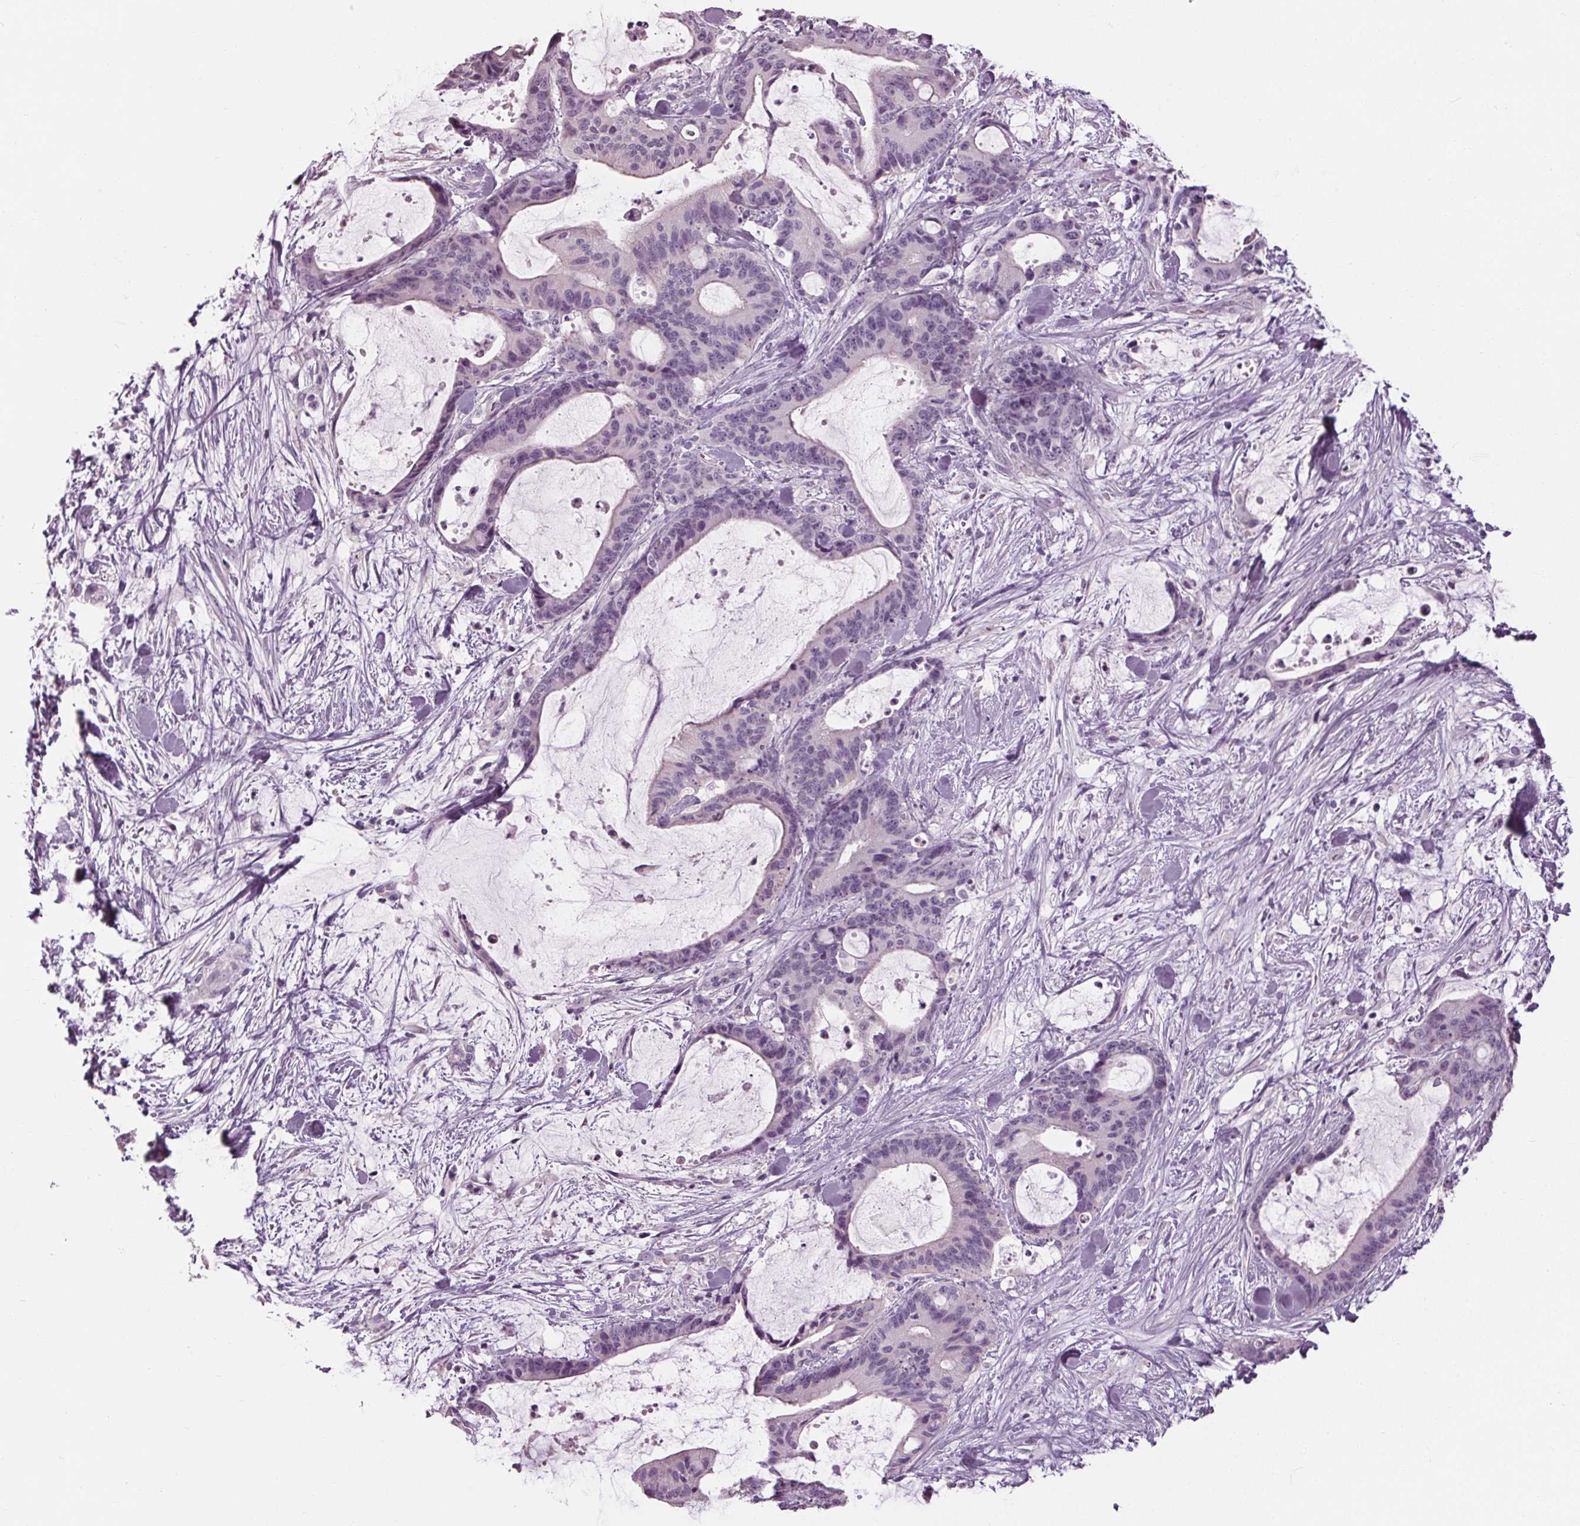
{"staining": {"intensity": "negative", "quantity": "none", "location": "none"}, "tissue": "liver cancer", "cell_type": "Tumor cells", "image_type": "cancer", "snomed": [{"axis": "morphology", "description": "Cholangiocarcinoma"}, {"axis": "topography", "description": "Liver"}], "caption": "Liver cancer (cholangiocarcinoma) stained for a protein using IHC exhibits no expression tumor cells.", "gene": "TNNC2", "patient": {"sex": "female", "age": 73}}